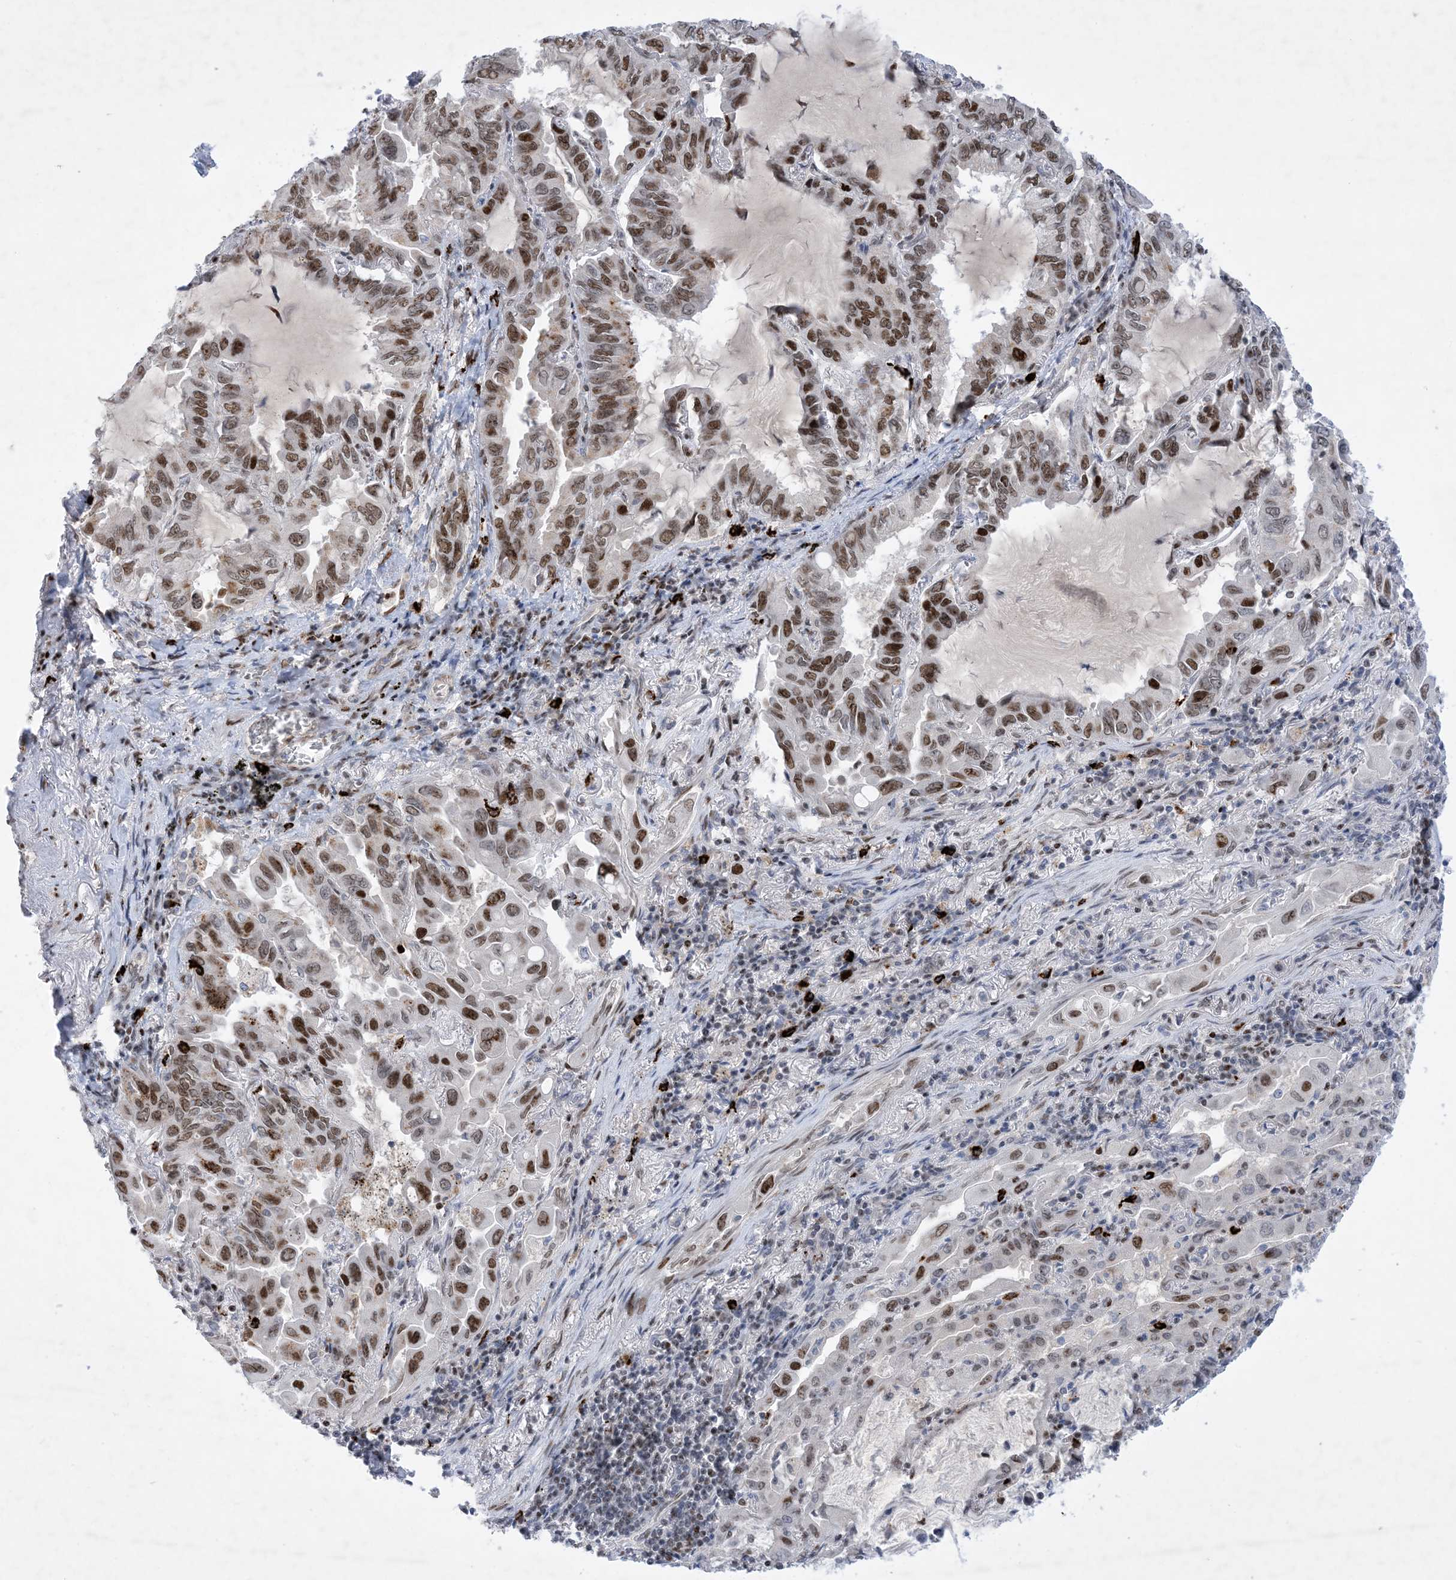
{"staining": {"intensity": "moderate", "quantity": "25%-75%", "location": "nuclear"}, "tissue": "lung cancer", "cell_type": "Tumor cells", "image_type": "cancer", "snomed": [{"axis": "morphology", "description": "Adenocarcinoma, NOS"}, {"axis": "topography", "description": "Lung"}], "caption": "Immunohistochemistry (IHC) of human adenocarcinoma (lung) demonstrates medium levels of moderate nuclear positivity in about 25%-75% of tumor cells.", "gene": "TSPYL1", "patient": {"sex": "male", "age": 64}}